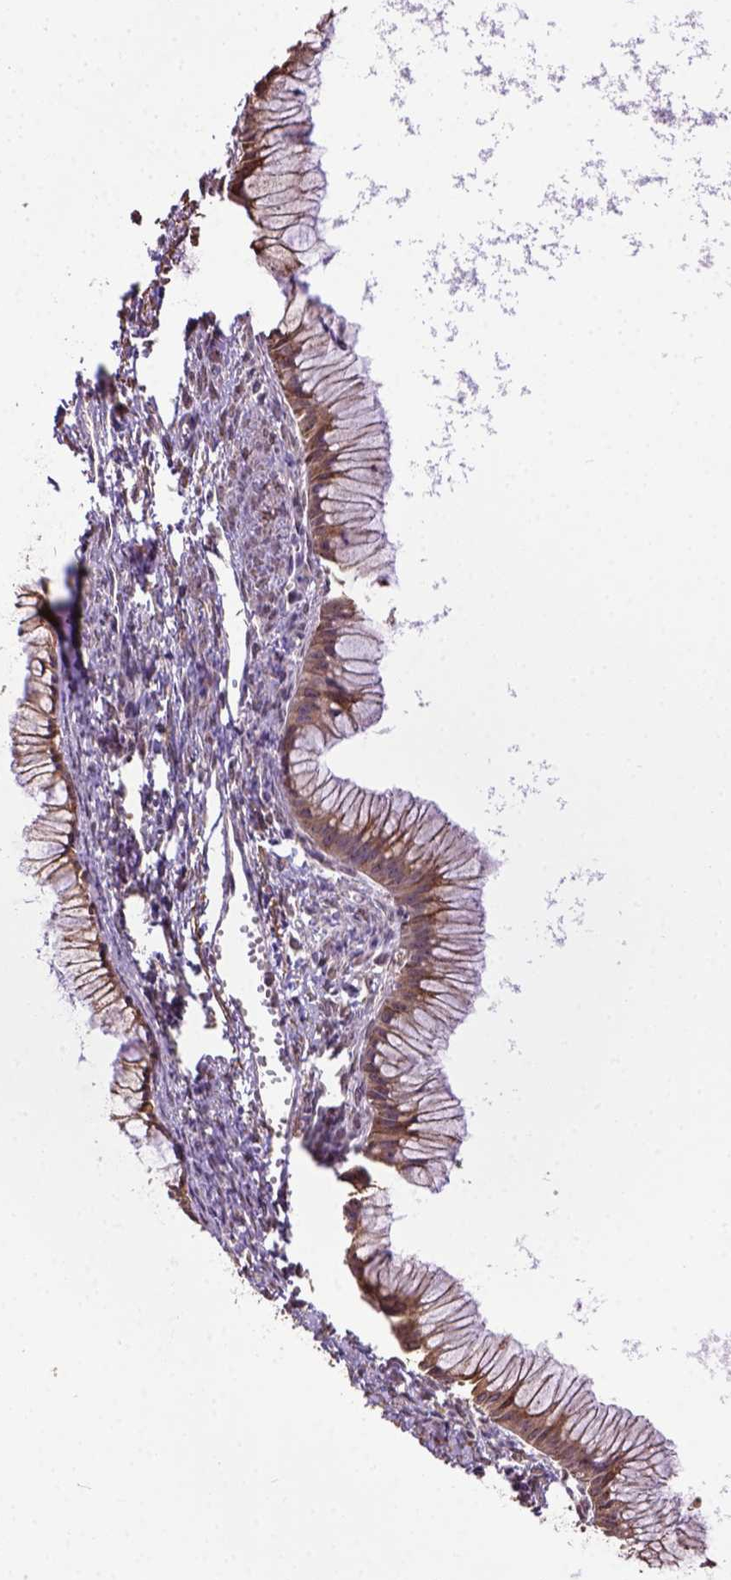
{"staining": {"intensity": "moderate", "quantity": ">75%", "location": "cytoplasmic/membranous"}, "tissue": "ovarian cancer", "cell_type": "Tumor cells", "image_type": "cancer", "snomed": [{"axis": "morphology", "description": "Cystadenocarcinoma, mucinous, NOS"}, {"axis": "topography", "description": "Ovary"}], "caption": "Ovarian cancer was stained to show a protein in brown. There is medium levels of moderate cytoplasmic/membranous expression in approximately >75% of tumor cells.", "gene": "WDR17", "patient": {"sex": "female", "age": 41}}